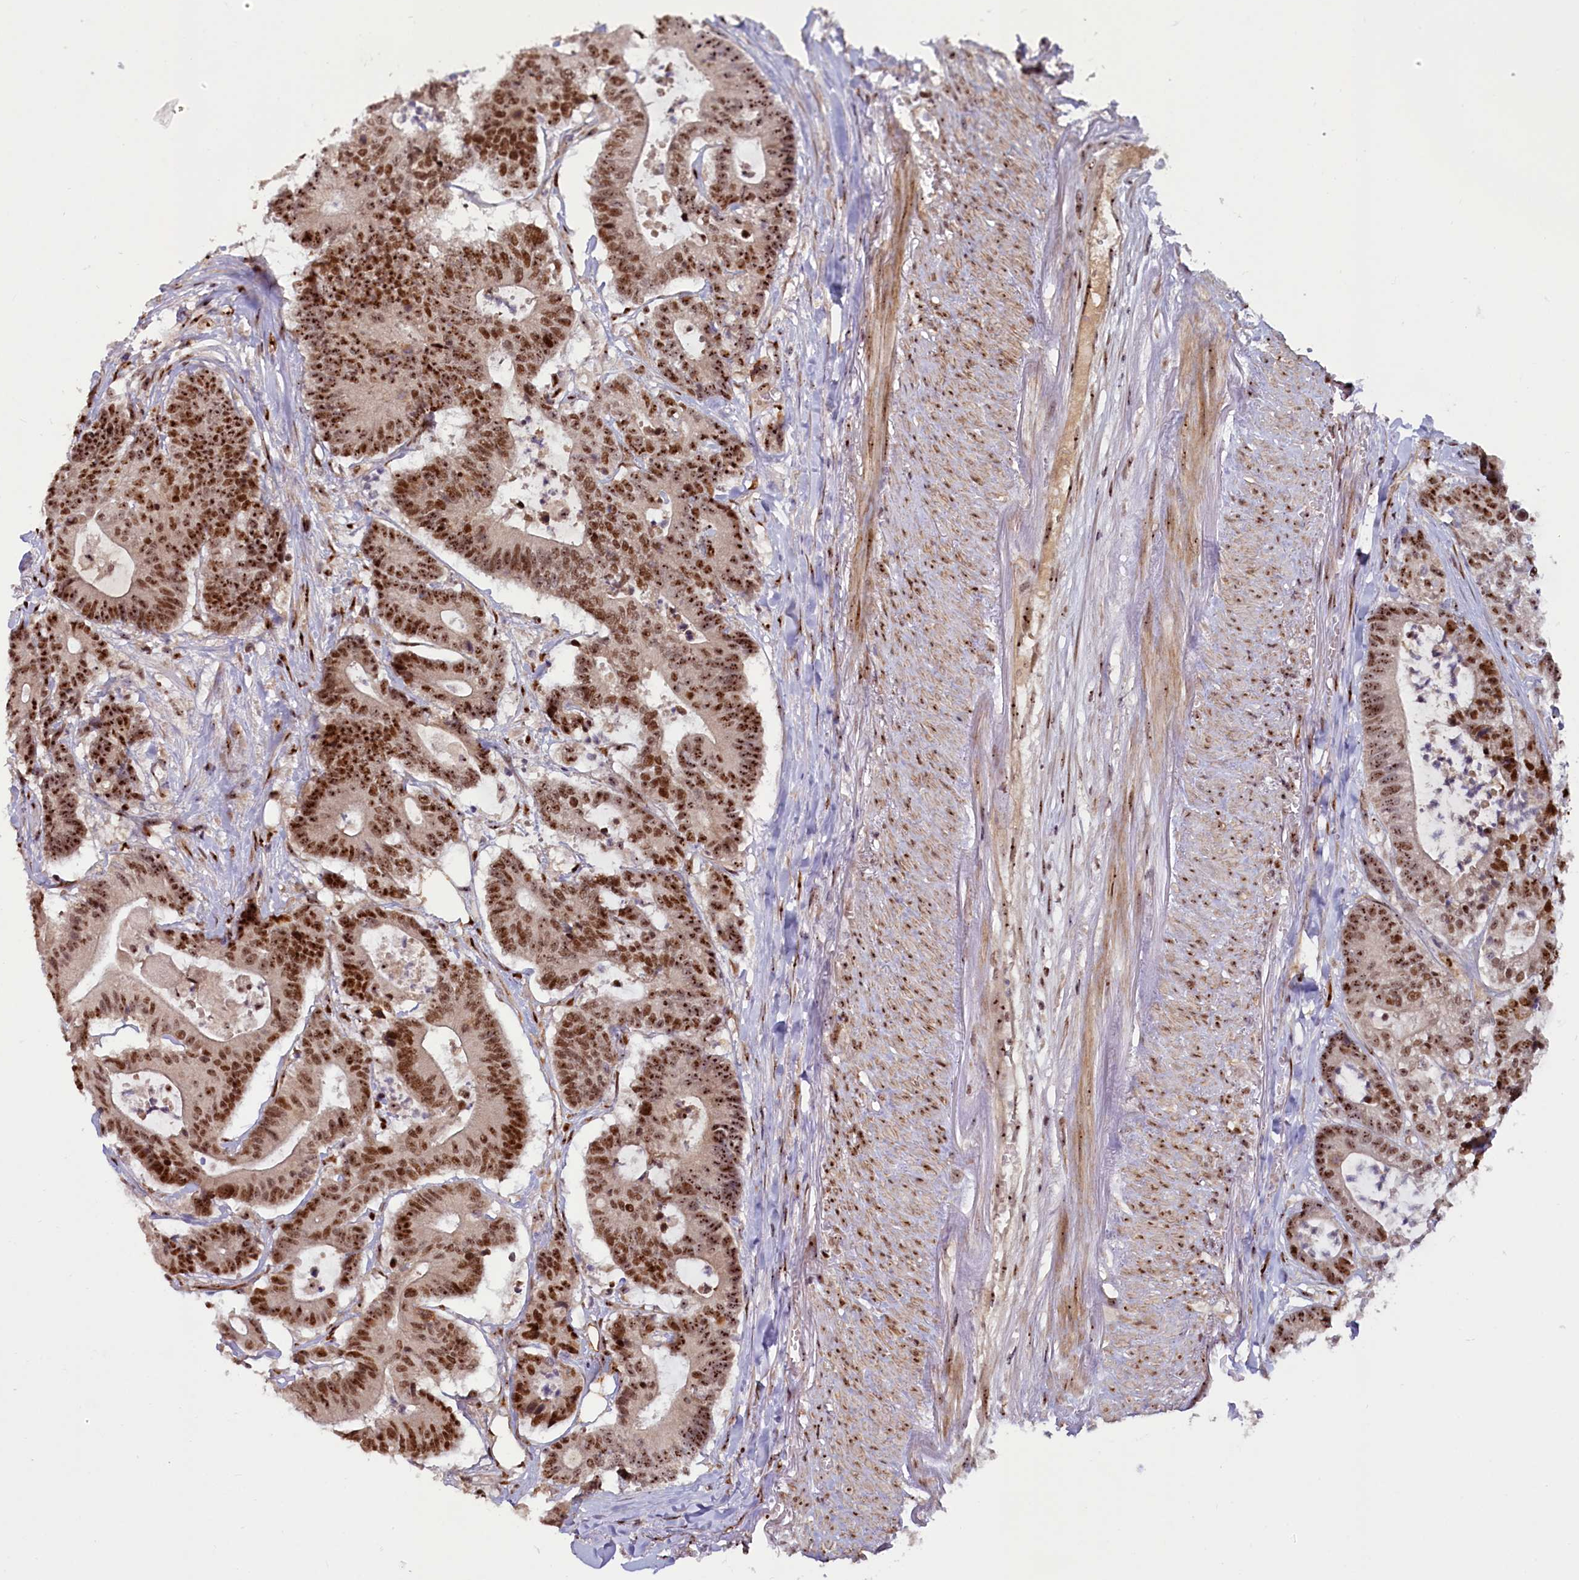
{"staining": {"intensity": "strong", "quantity": ">75%", "location": "nuclear"}, "tissue": "colorectal cancer", "cell_type": "Tumor cells", "image_type": "cancer", "snomed": [{"axis": "morphology", "description": "Adenocarcinoma, NOS"}, {"axis": "topography", "description": "Colon"}], "caption": "The image reveals immunohistochemical staining of colorectal cancer (adenocarcinoma). There is strong nuclear expression is present in about >75% of tumor cells.", "gene": "TCOF1", "patient": {"sex": "female", "age": 84}}